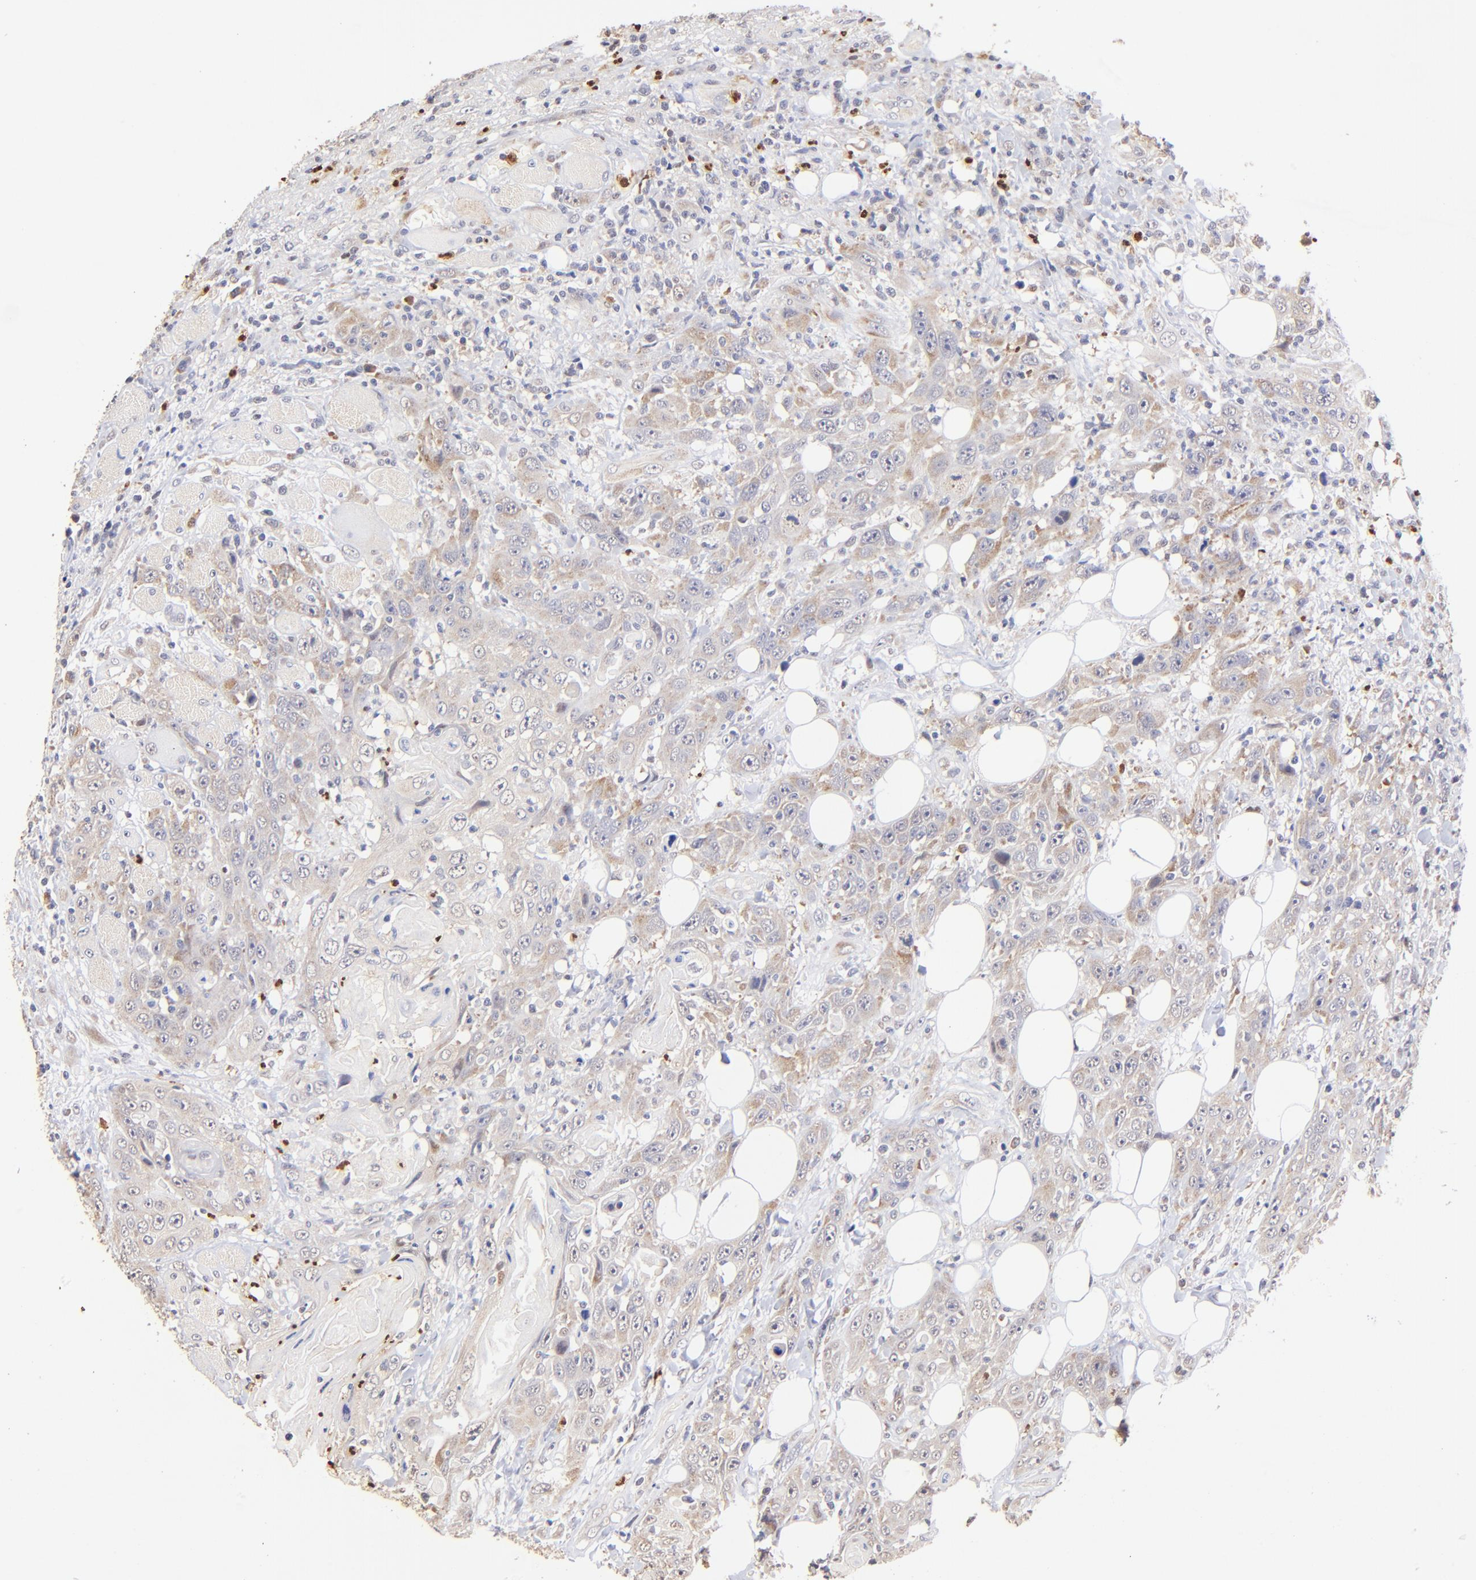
{"staining": {"intensity": "weak", "quantity": ">75%", "location": "cytoplasmic/membranous"}, "tissue": "head and neck cancer", "cell_type": "Tumor cells", "image_type": "cancer", "snomed": [{"axis": "morphology", "description": "Squamous cell carcinoma, NOS"}, {"axis": "topography", "description": "Head-Neck"}], "caption": "An image of squamous cell carcinoma (head and neck) stained for a protein displays weak cytoplasmic/membranous brown staining in tumor cells.", "gene": "BBOF1", "patient": {"sex": "female", "age": 84}}